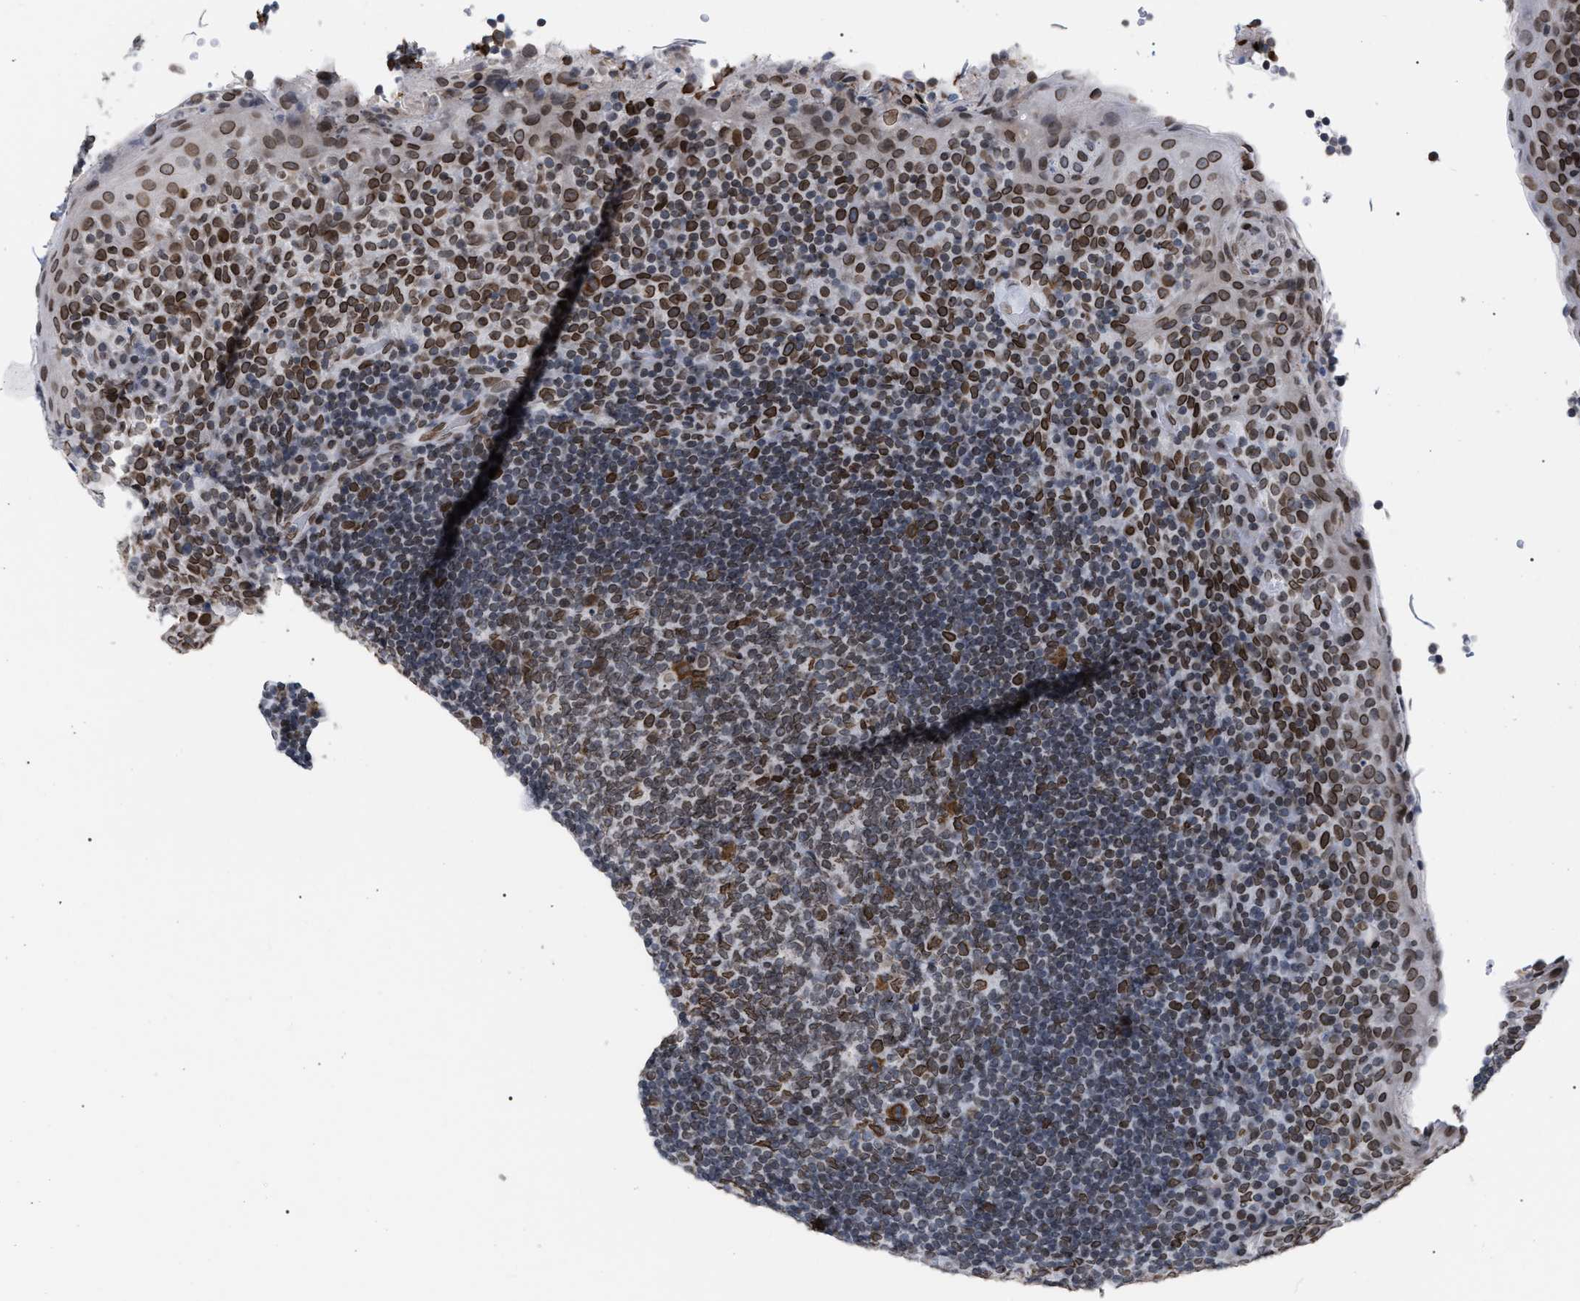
{"staining": {"intensity": "moderate", "quantity": ">75%", "location": "cytoplasmic/membranous"}, "tissue": "tonsil", "cell_type": "Germinal center cells", "image_type": "normal", "snomed": [{"axis": "morphology", "description": "Normal tissue, NOS"}, {"axis": "topography", "description": "Tonsil"}], "caption": "Immunohistochemistry (IHC) staining of normal tonsil, which demonstrates medium levels of moderate cytoplasmic/membranous expression in approximately >75% of germinal center cells indicating moderate cytoplasmic/membranous protein expression. The staining was performed using DAB (brown) for protein detection and nuclei were counterstained in hematoxylin (blue).", "gene": "TPR", "patient": {"sex": "male", "age": 17}}